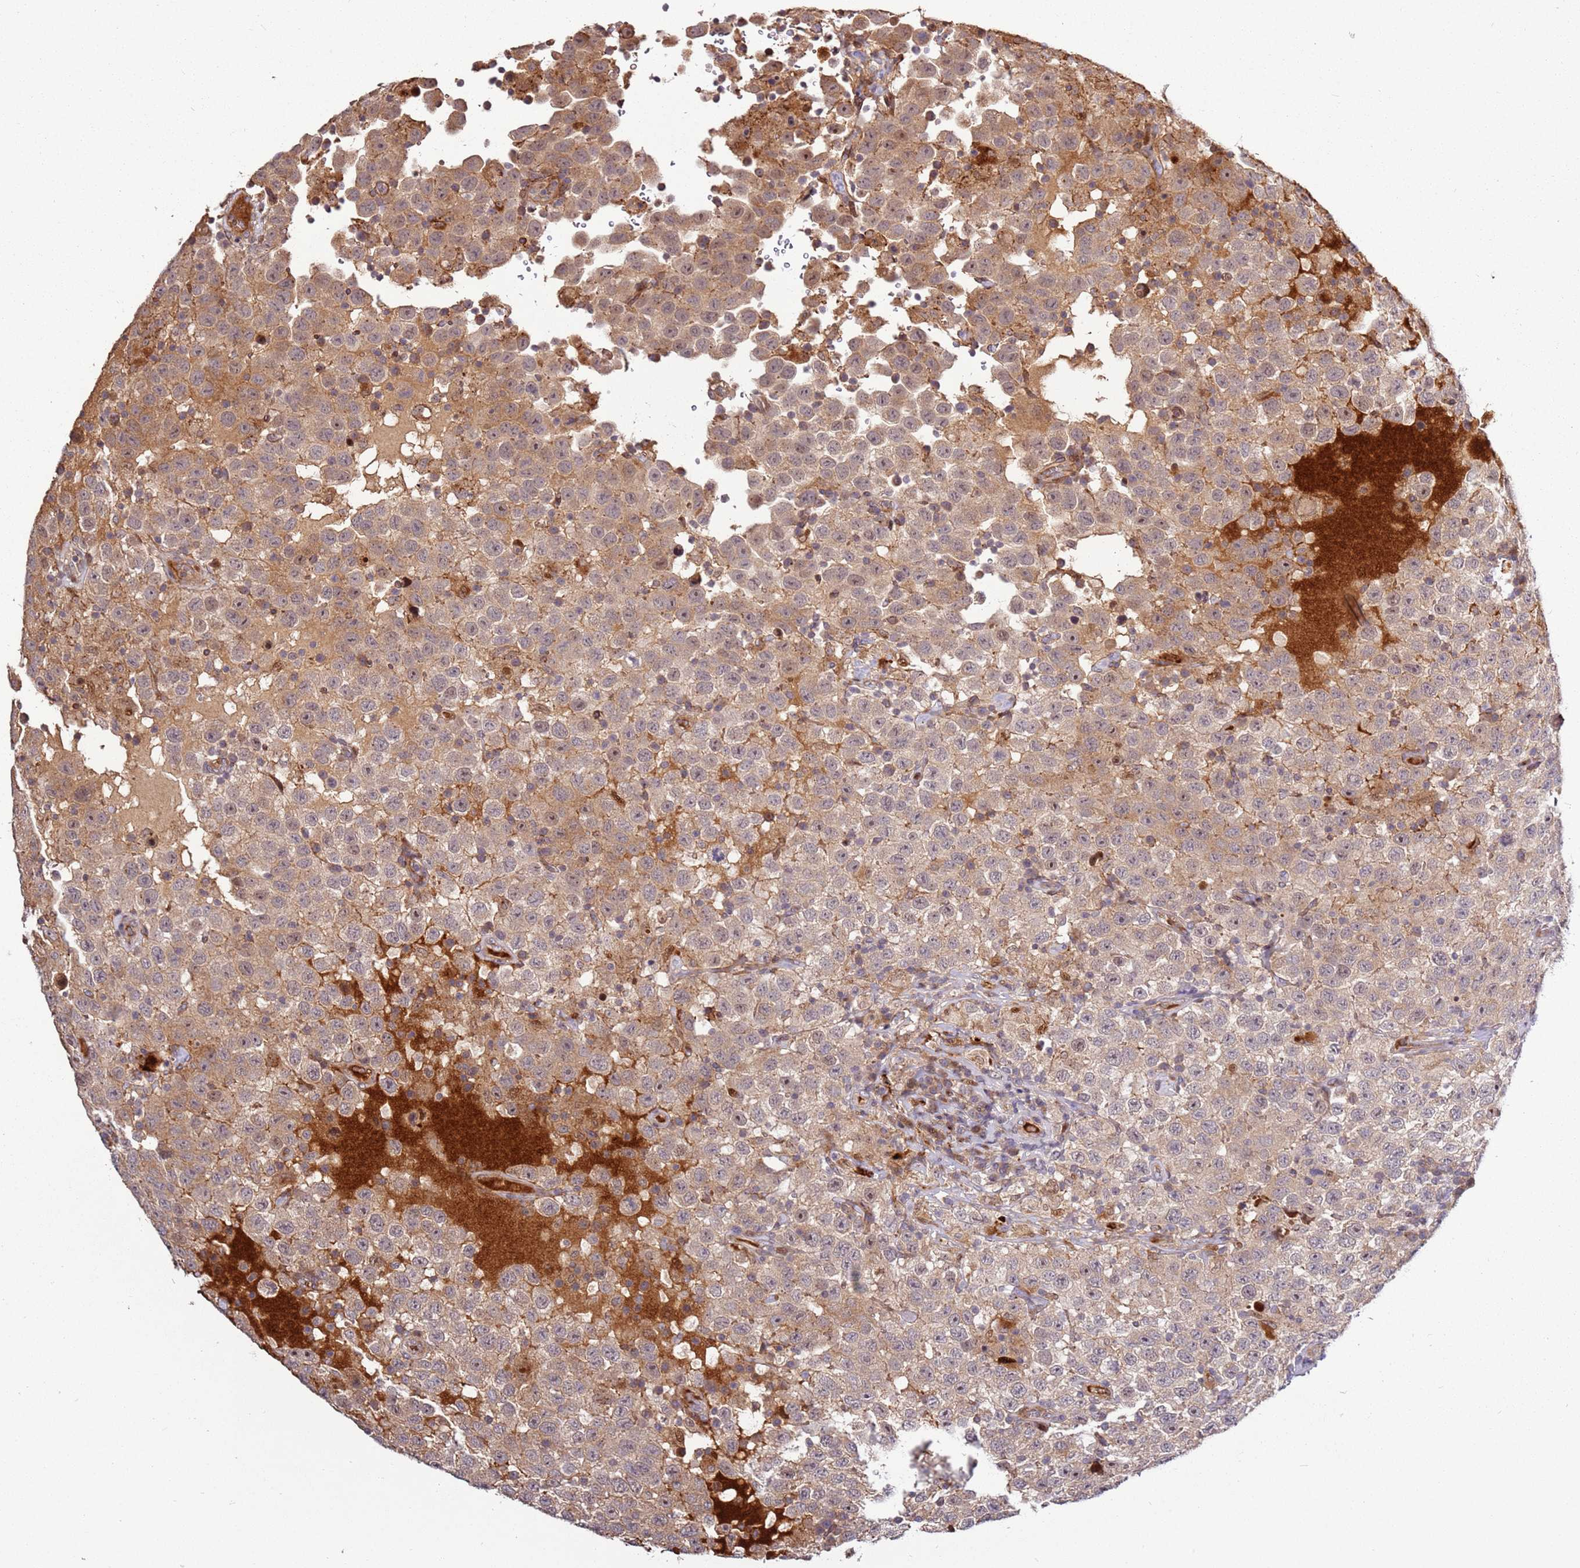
{"staining": {"intensity": "weak", "quantity": ">75%", "location": "cytoplasmic/membranous"}, "tissue": "testis cancer", "cell_type": "Tumor cells", "image_type": "cancer", "snomed": [{"axis": "morphology", "description": "Seminoma, NOS"}, {"axis": "topography", "description": "Testis"}], "caption": "Testis cancer (seminoma) stained for a protein (brown) reveals weak cytoplasmic/membranous positive expression in about >75% of tumor cells.", "gene": "RHBDL1", "patient": {"sex": "male", "age": 41}}